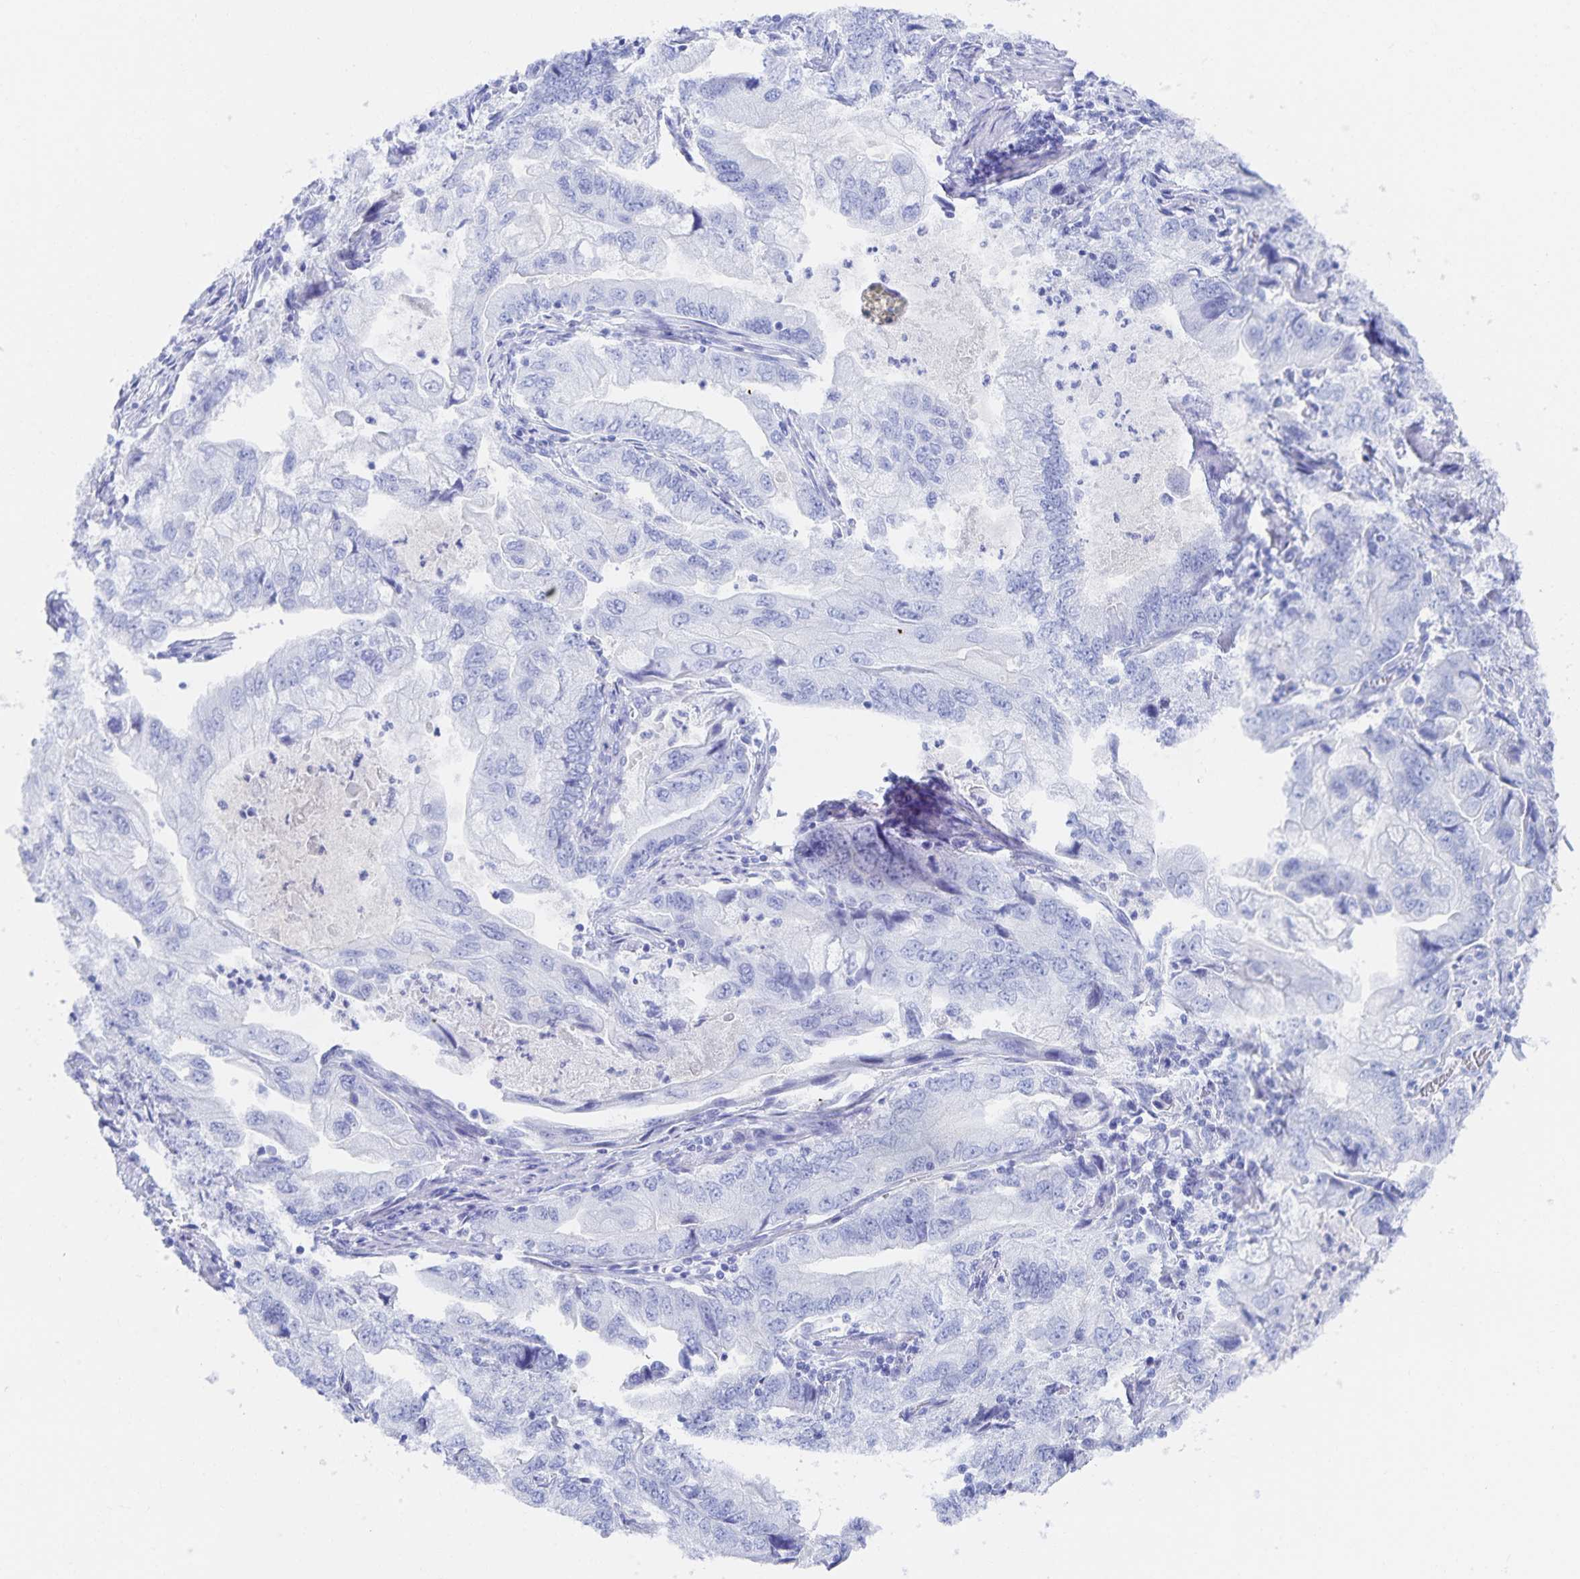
{"staining": {"intensity": "negative", "quantity": "none", "location": "none"}, "tissue": "stomach cancer", "cell_type": "Tumor cells", "image_type": "cancer", "snomed": [{"axis": "morphology", "description": "Adenocarcinoma, NOS"}, {"axis": "topography", "description": "Pancreas"}, {"axis": "topography", "description": "Stomach, upper"}], "caption": "DAB (3,3'-diaminobenzidine) immunohistochemical staining of stomach cancer exhibits no significant expression in tumor cells. (DAB (3,3'-diaminobenzidine) immunohistochemistry, high magnification).", "gene": "SNTN", "patient": {"sex": "male", "age": 77}}